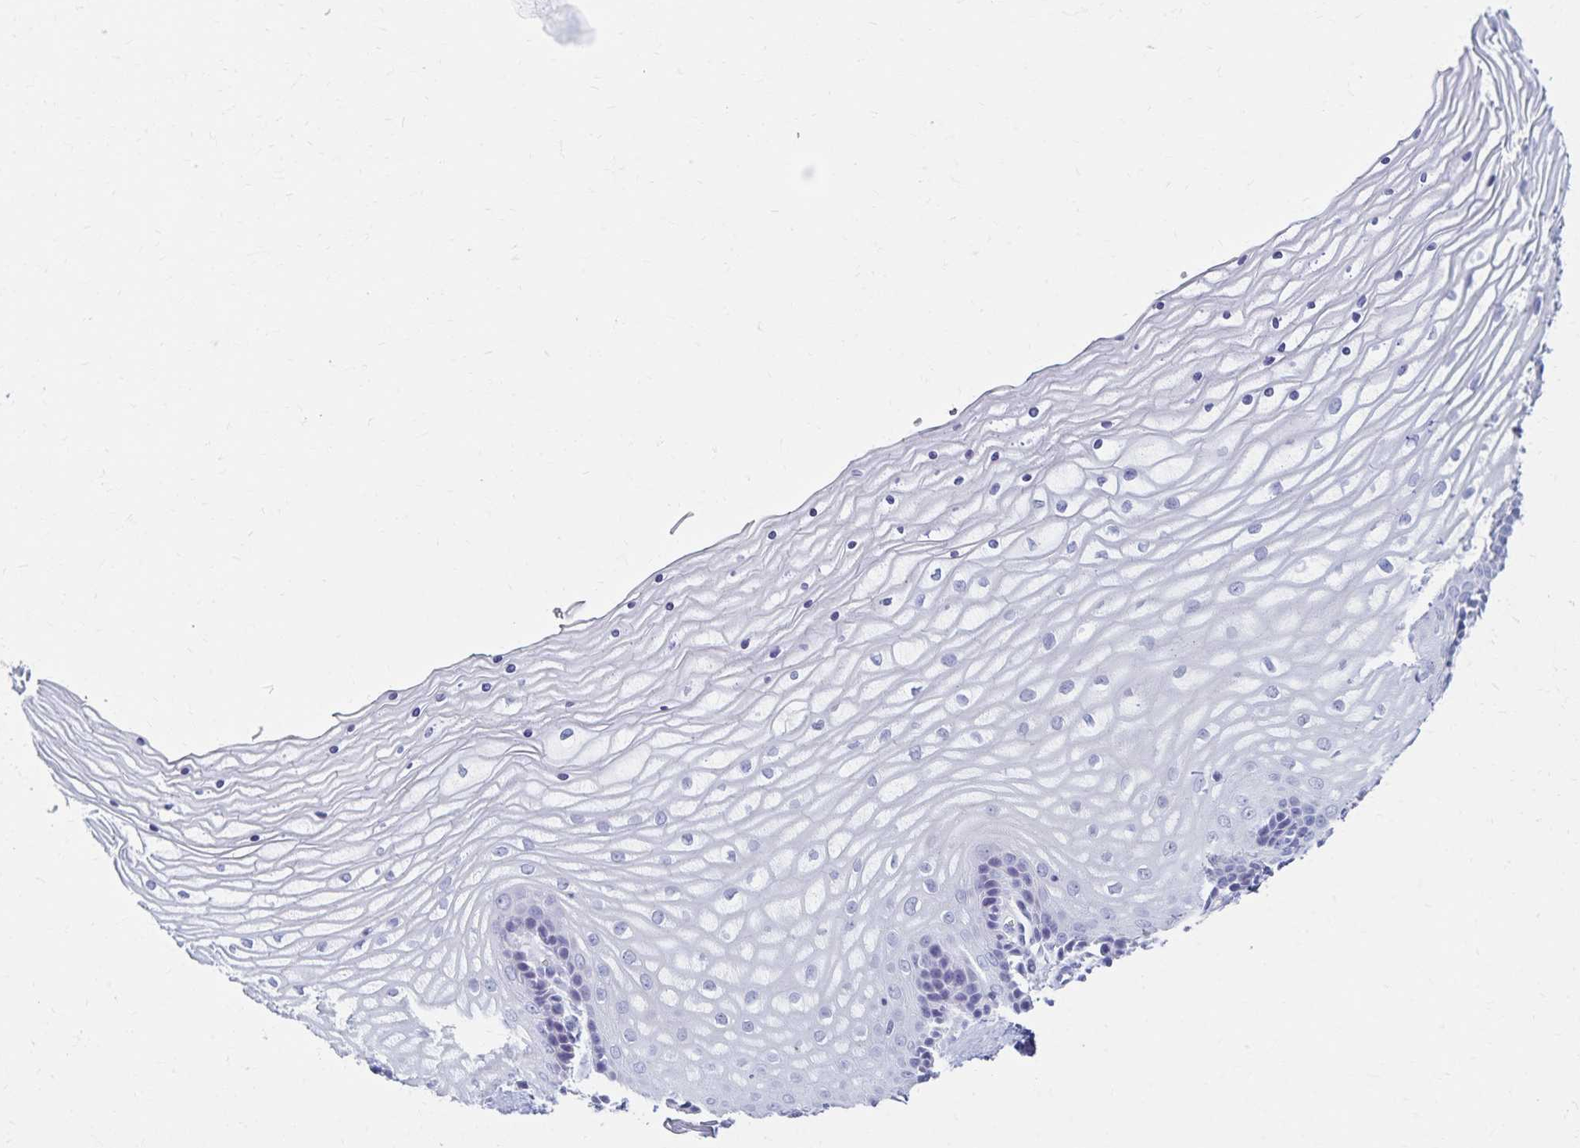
{"staining": {"intensity": "negative", "quantity": "none", "location": "none"}, "tissue": "vagina", "cell_type": "Squamous epithelial cells", "image_type": "normal", "snomed": [{"axis": "morphology", "description": "Normal tissue, NOS"}, {"axis": "topography", "description": "Vagina"}], "caption": "The micrograph displays no significant expression in squamous epithelial cells of vagina. Nuclei are stained in blue.", "gene": "C2orf50", "patient": {"sex": "female", "age": 45}}